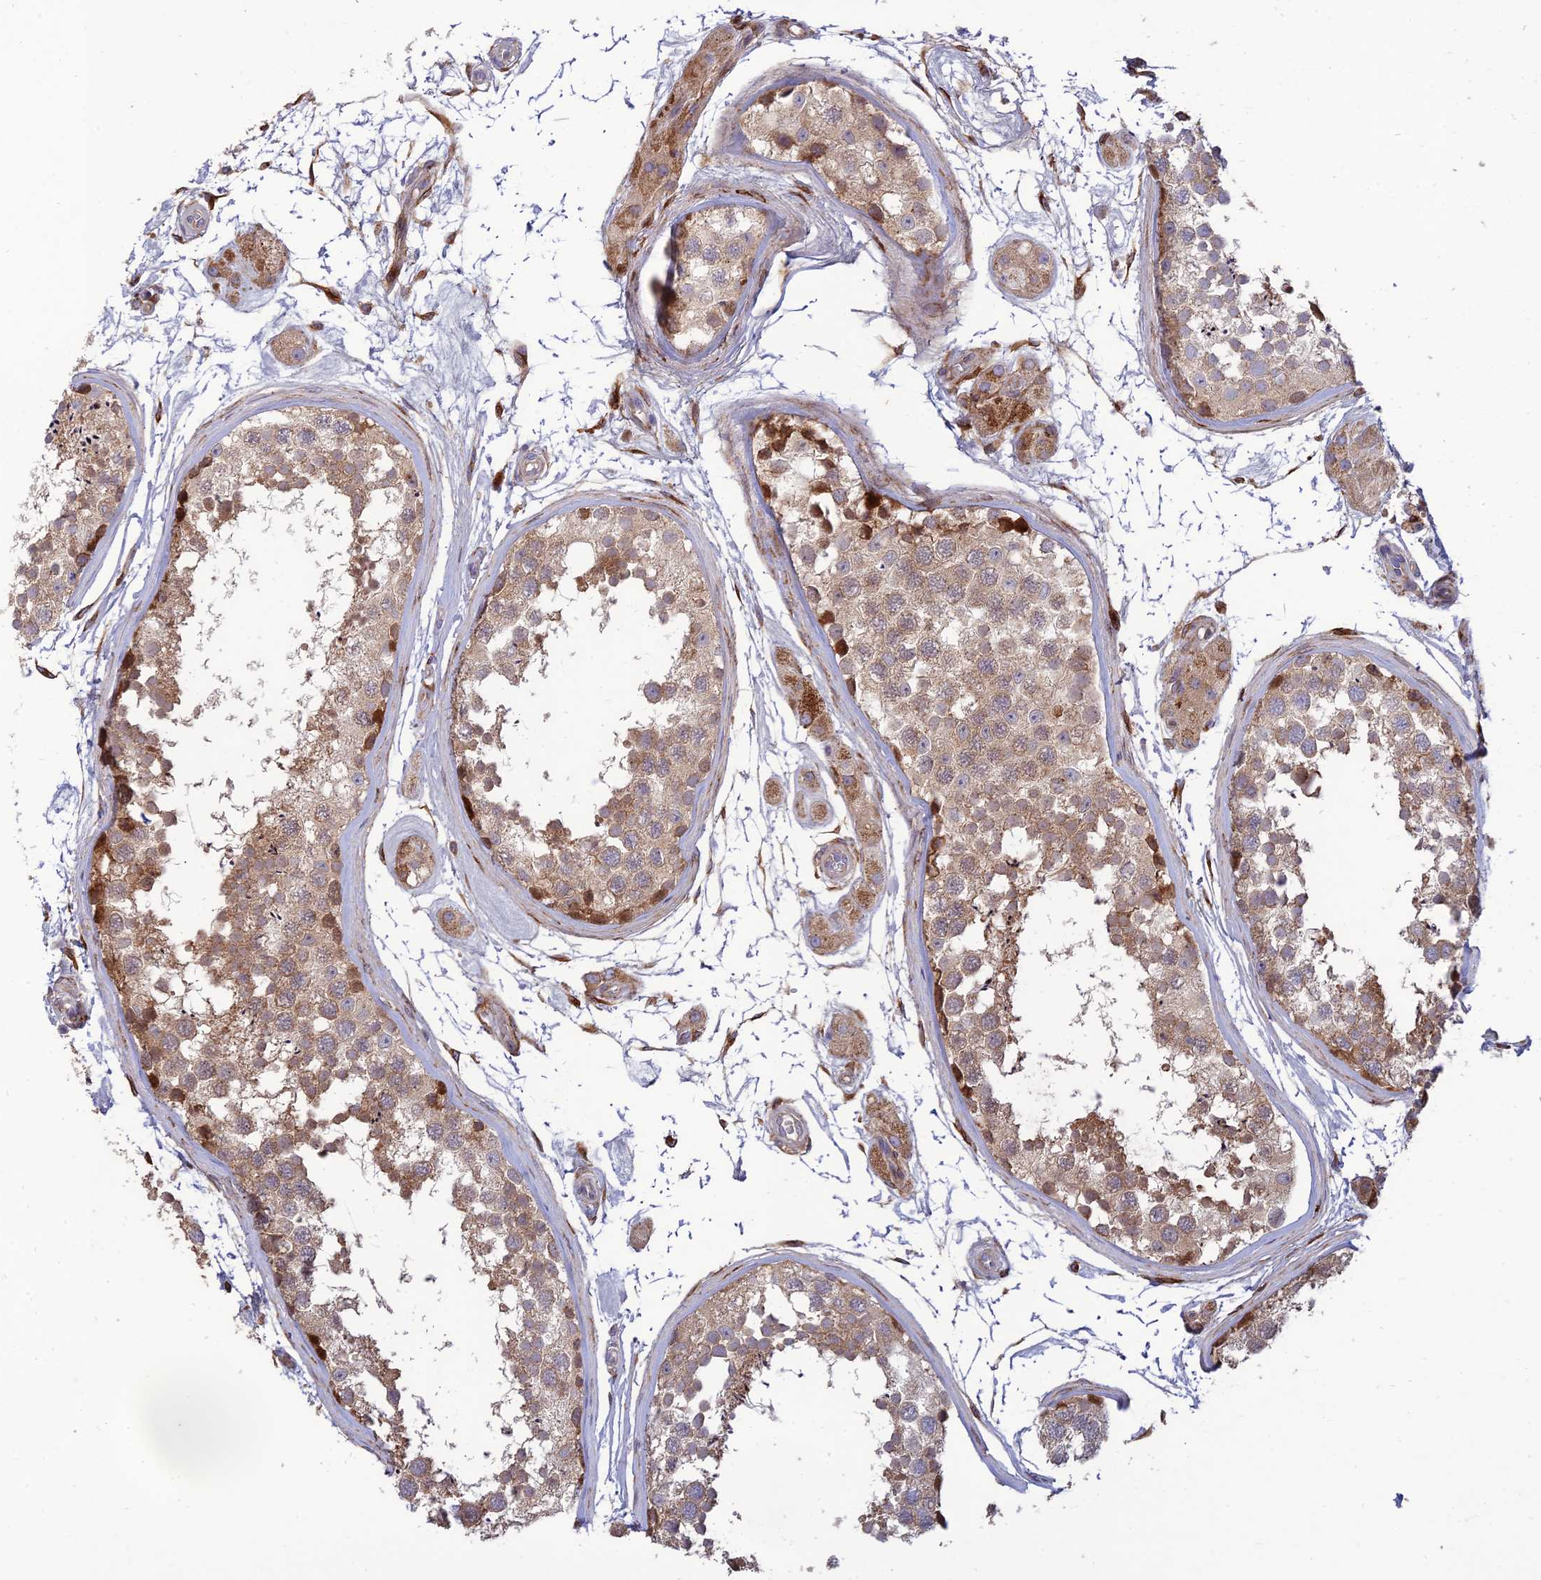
{"staining": {"intensity": "moderate", "quantity": "25%-75%", "location": "cytoplasmic/membranous"}, "tissue": "testis", "cell_type": "Cells in seminiferous ducts", "image_type": "normal", "snomed": [{"axis": "morphology", "description": "Normal tissue, NOS"}, {"axis": "topography", "description": "Testis"}], "caption": "The micrograph exhibits immunohistochemical staining of normal testis. There is moderate cytoplasmic/membranous expression is identified in approximately 25%-75% of cells in seminiferous ducts. (DAB IHC, brown staining for protein, blue staining for nuclei).", "gene": "RCN3", "patient": {"sex": "male", "age": 56}}